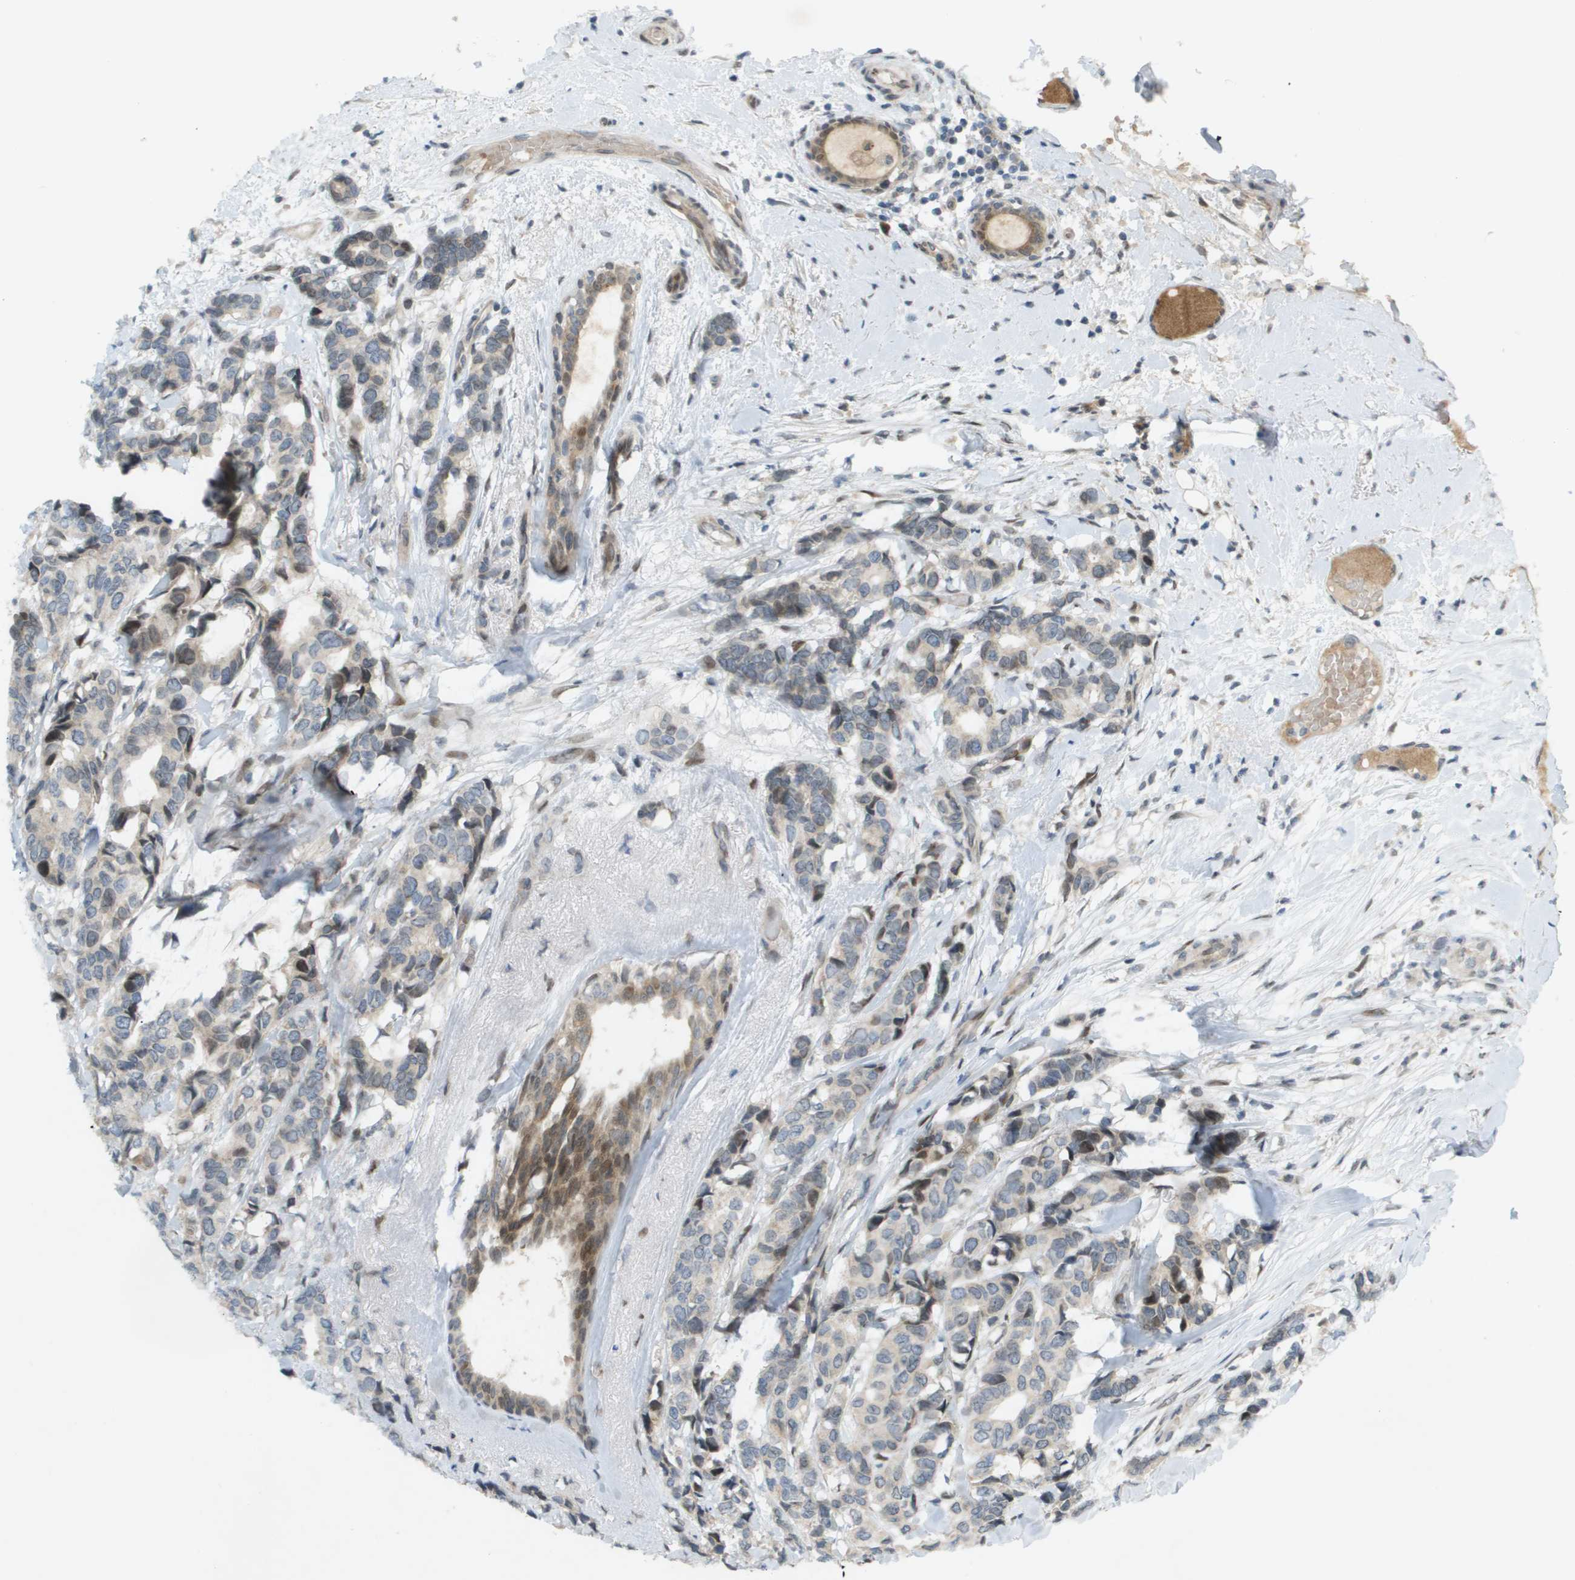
{"staining": {"intensity": "moderate", "quantity": "<25%", "location": "nuclear"}, "tissue": "breast cancer", "cell_type": "Tumor cells", "image_type": "cancer", "snomed": [{"axis": "morphology", "description": "Duct carcinoma"}, {"axis": "topography", "description": "Breast"}], "caption": "Moderate nuclear expression for a protein is identified in approximately <25% of tumor cells of breast cancer using immunohistochemistry.", "gene": "CACNB4", "patient": {"sex": "female", "age": 87}}